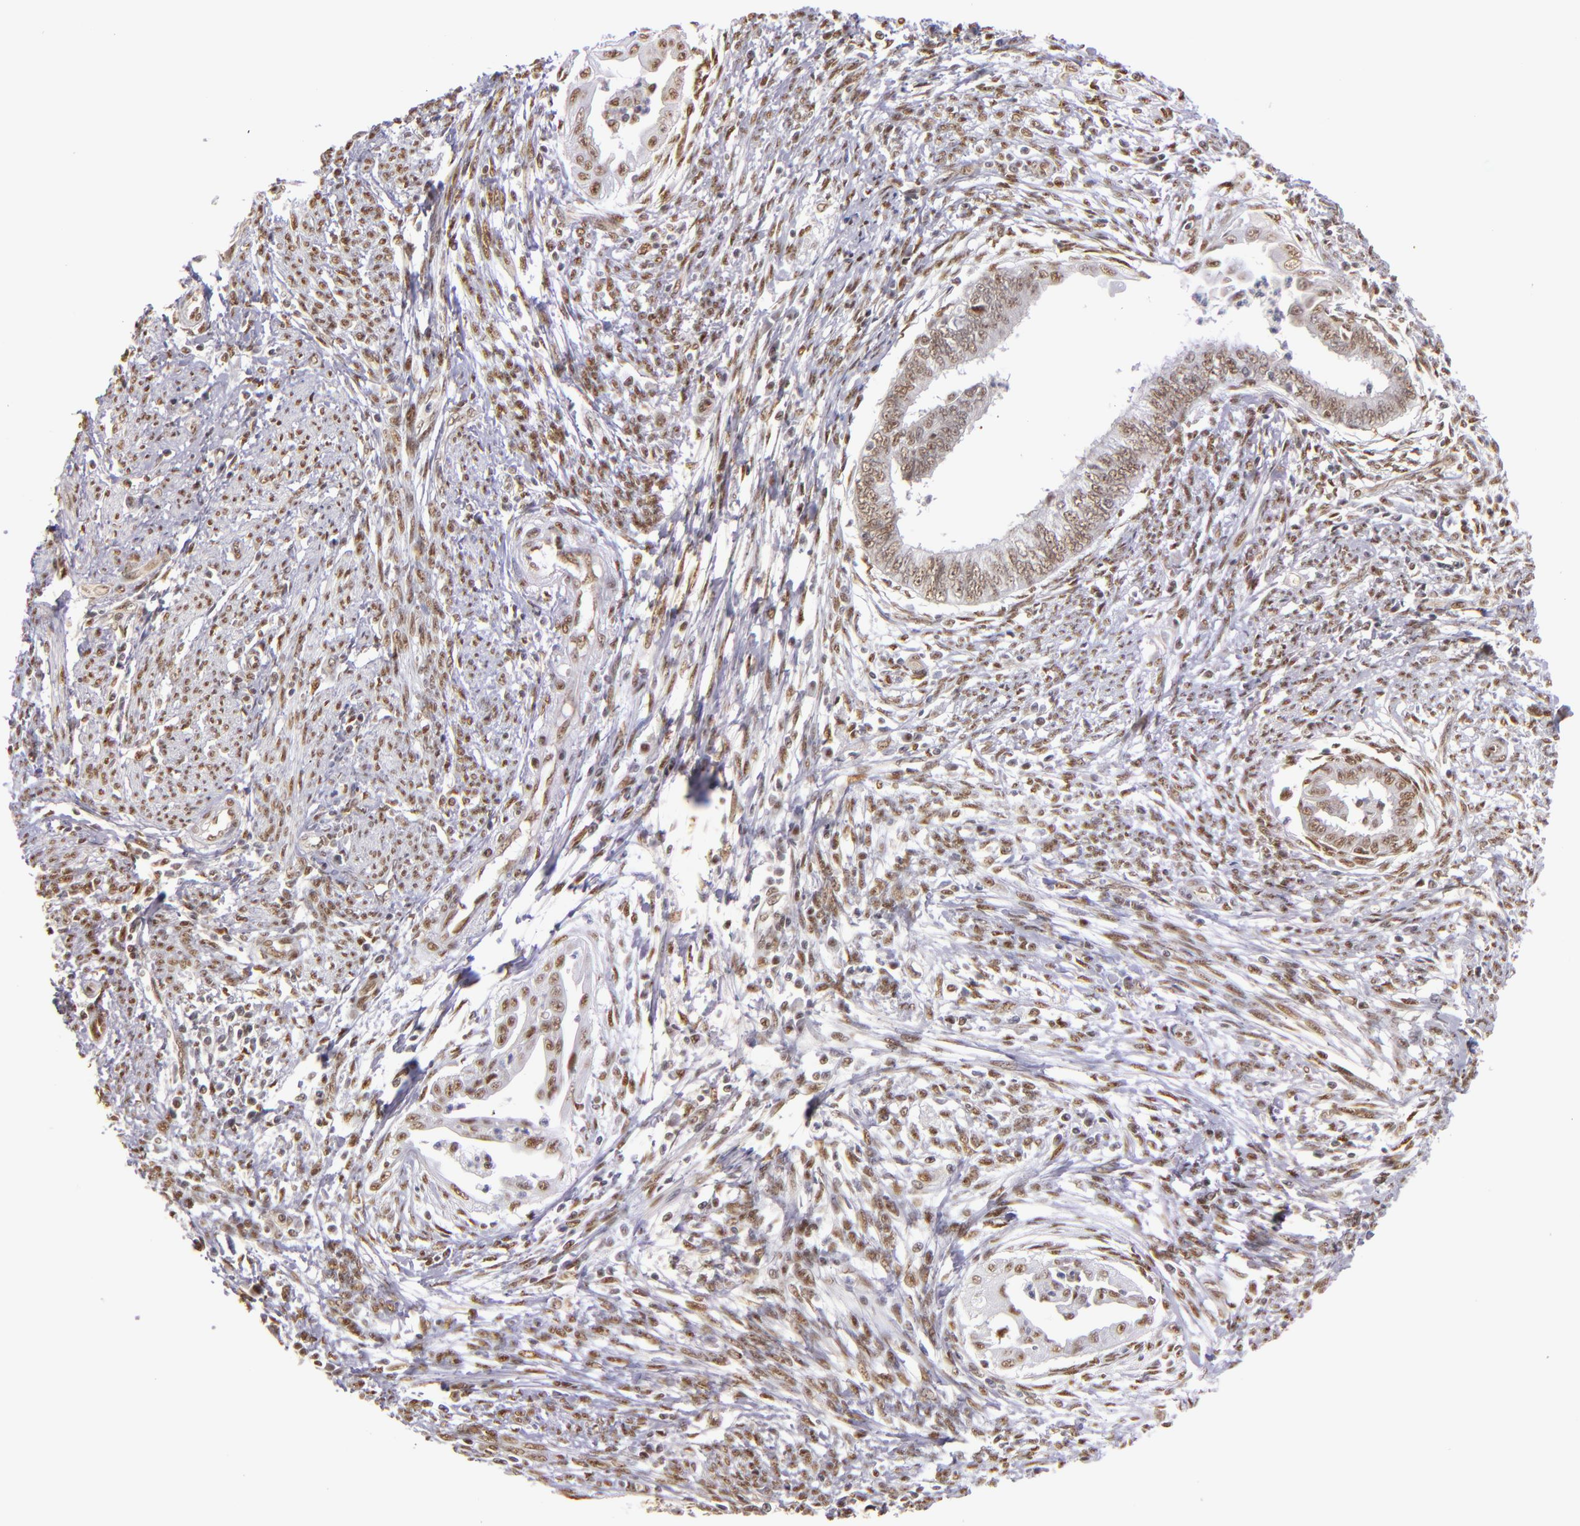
{"staining": {"intensity": "moderate", "quantity": ">75%", "location": "nuclear"}, "tissue": "endometrial cancer", "cell_type": "Tumor cells", "image_type": "cancer", "snomed": [{"axis": "morphology", "description": "Adenocarcinoma, NOS"}, {"axis": "topography", "description": "Endometrium"}], "caption": "Immunohistochemical staining of human endometrial adenocarcinoma demonstrates moderate nuclear protein staining in about >75% of tumor cells.", "gene": "NCOR2", "patient": {"sex": "female", "age": 66}}